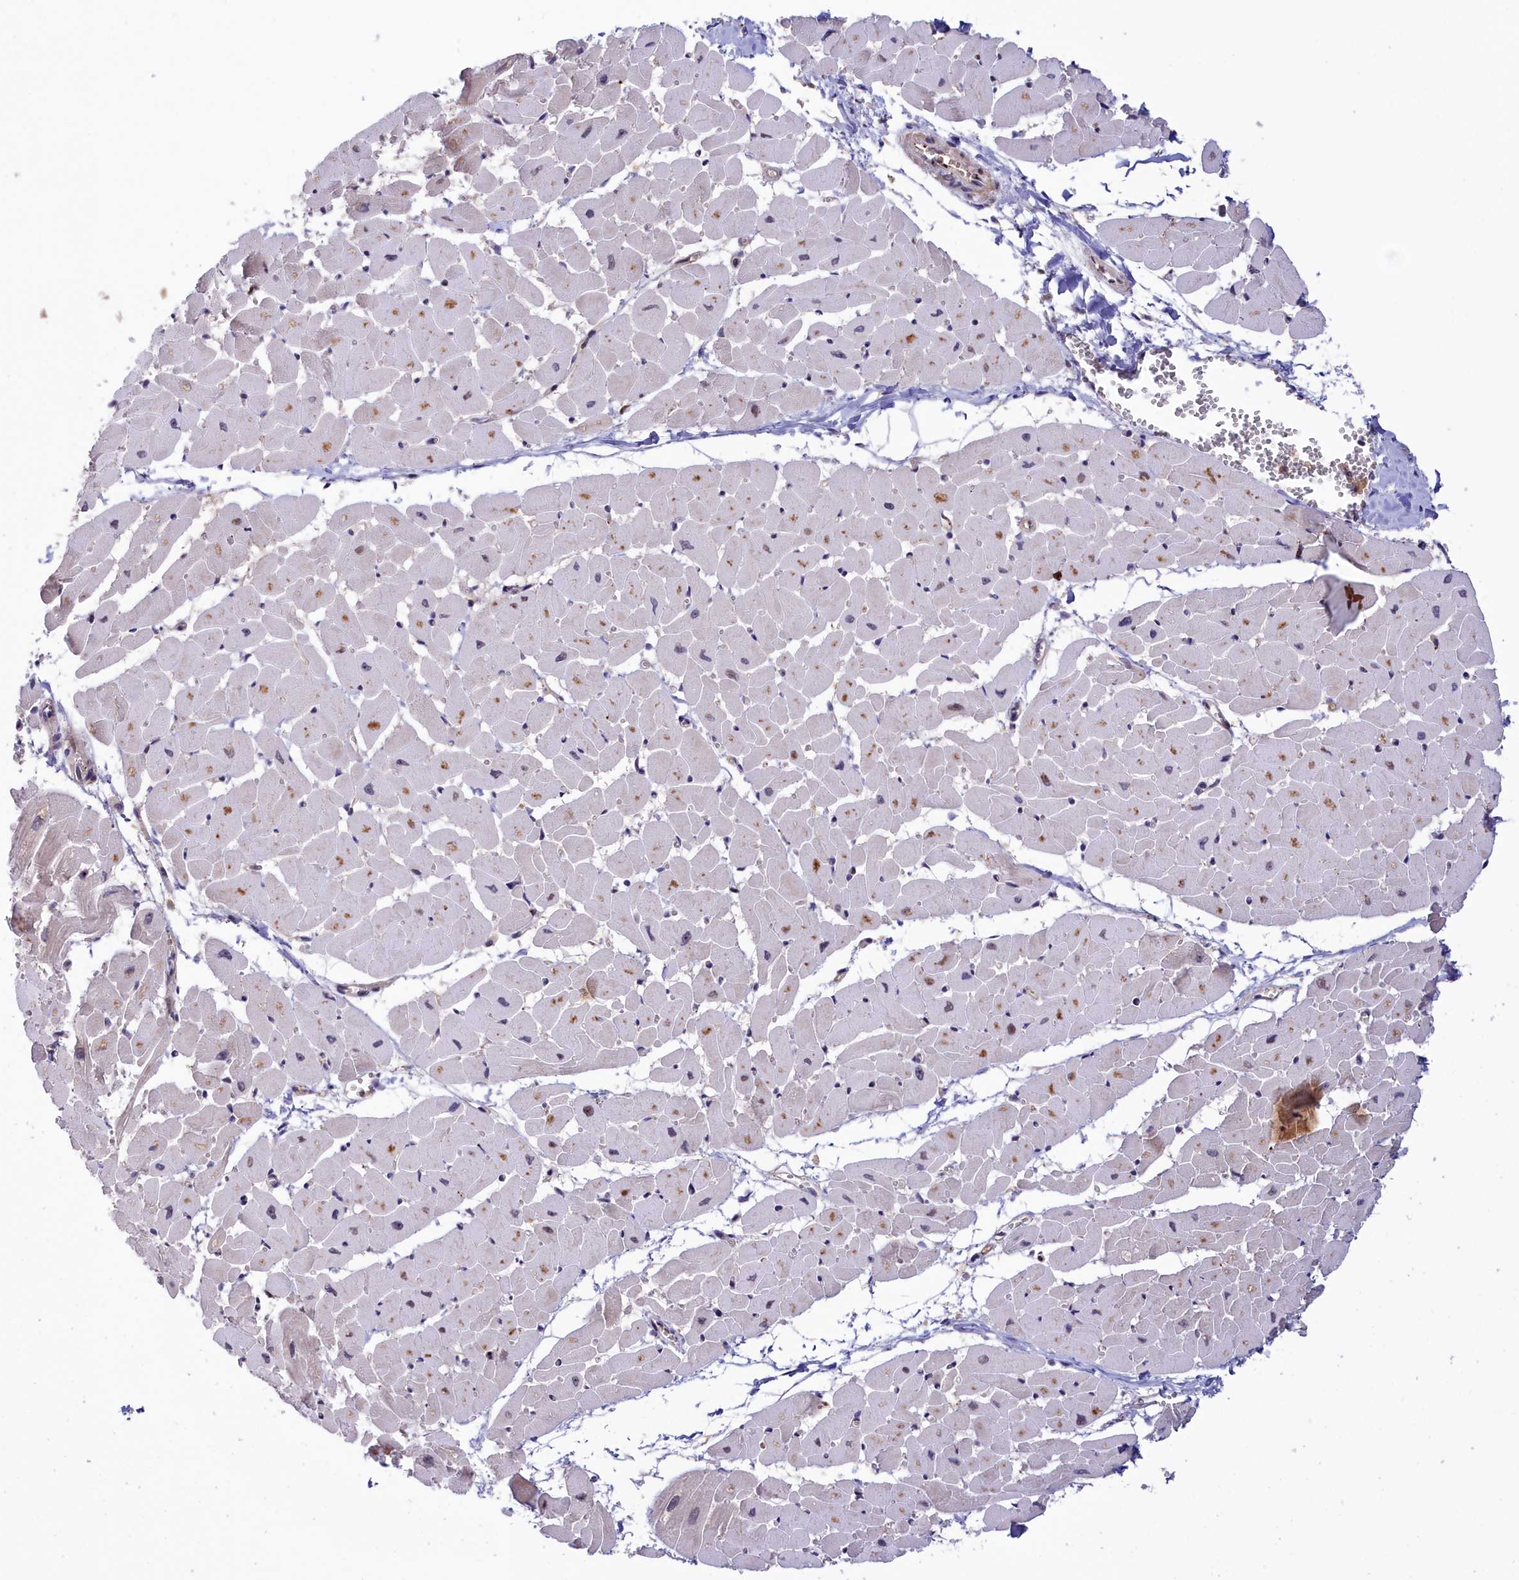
{"staining": {"intensity": "weak", "quantity": "<25%", "location": "cytoplasmic/membranous"}, "tissue": "heart muscle", "cell_type": "Cardiomyocytes", "image_type": "normal", "snomed": [{"axis": "morphology", "description": "Normal tissue, NOS"}, {"axis": "topography", "description": "Heart"}], "caption": "DAB immunohistochemical staining of unremarkable heart muscle demonstrates no significant positivity in cardiomyocytes.", "gene": "NEURL4", "patient": {"sex": "female", "age": 19}}